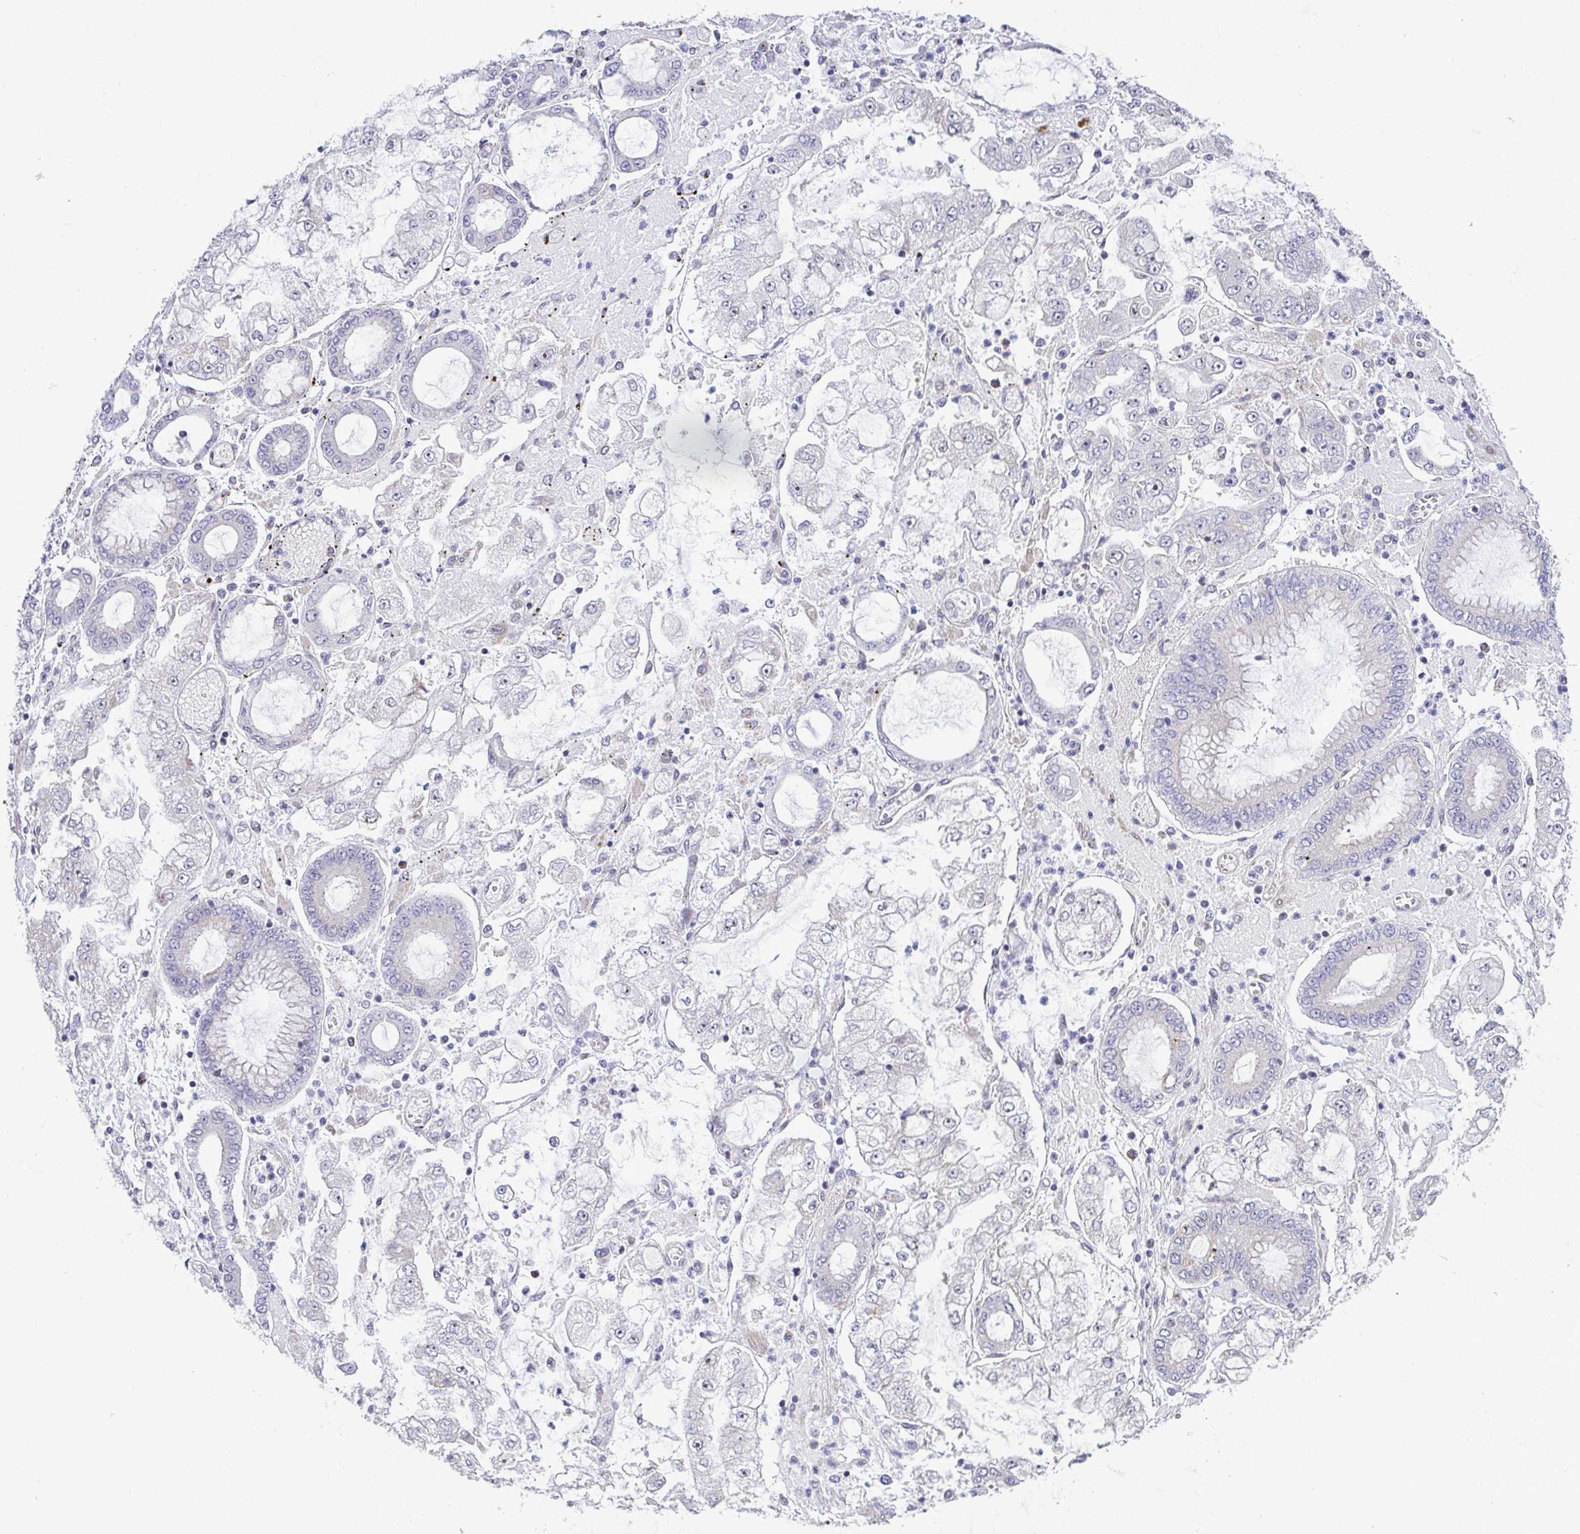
{"staining": {"intensity": "negative", "quantity": "none", "location": "none"}, "tissue": "stomach cancer", "cell_type": "Tumor cells", "image_type": "cancer", "snomed": [{"axis": "morphology", "description": "Adenocarcinoma, NOS"}, {"axis": "topography", "description": "Stomach"}], "caption": "The image exhibits no significant staining in tumor cells of stomach cancer. (DAB (3,3'-diaminobenzidine) immunohistochemistry with hematoxylin counter stain).", "gene": "SRRM4", "patient": {"sex": "male", "age": 76}}